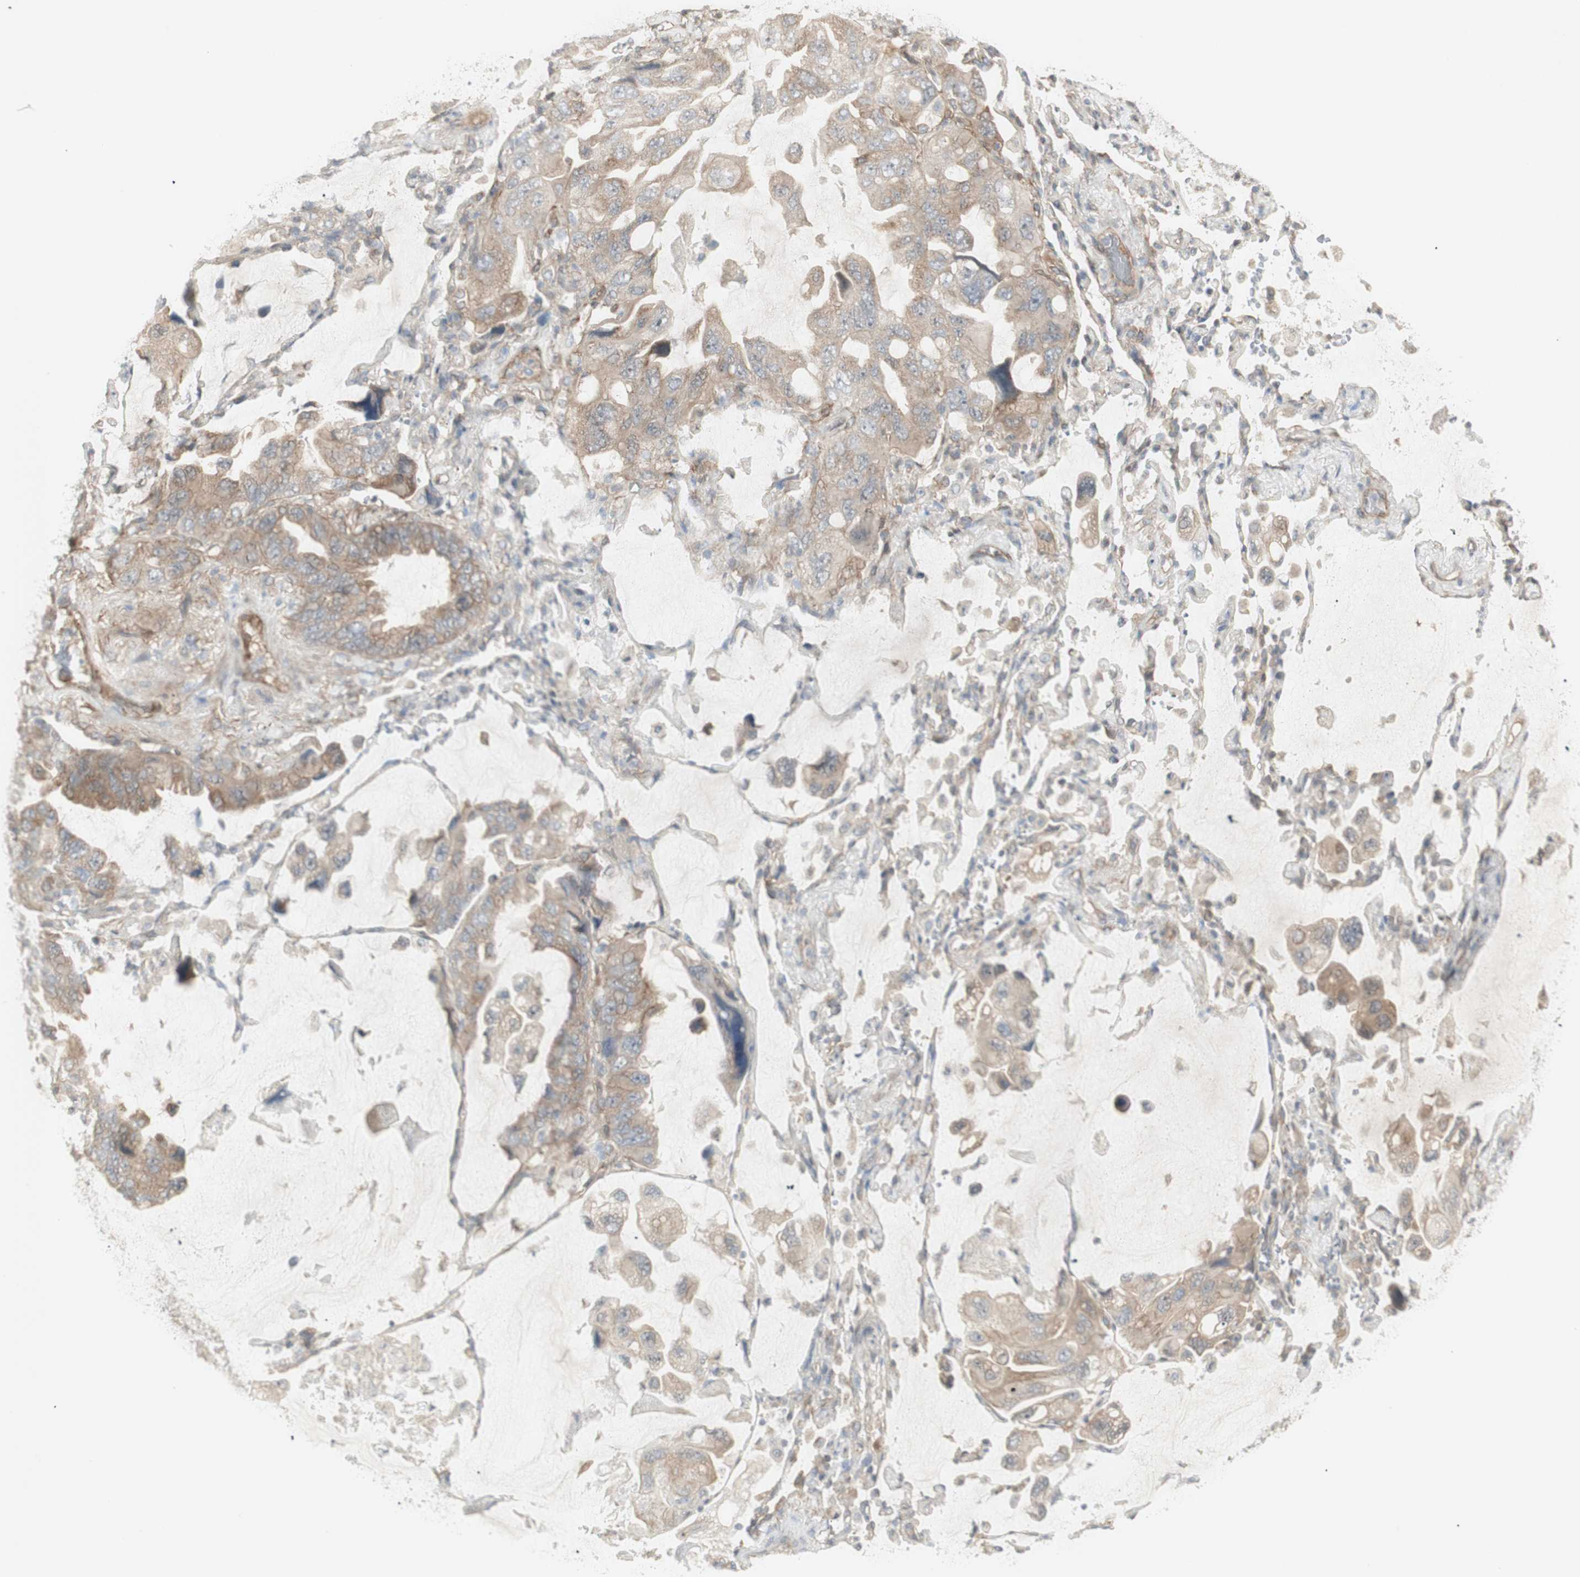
{"staining": {"intensity": "moderate", "quantity": ">75%", "location": "cytoplasmic/membranous"}, "tissue": "lung cancer", "cell_type": "Tumor cells", "image_type": "cancer", "snomed": [{"axis": "morphology", "description": "Squamous cell carcinoma, NOS"}, {"axis": "topography", "description": "Lung"}], "caption": "Lung cancer stained with immunohistochemistry (IHC) shows moderate cytoplasmic/membranous staining in about >75% of tumor cells. The staining was performed using DAB (3,3'-diaminobenzidine), with brown indicating positive protein expression. Nuclei are stained blue with hematoxylin.", "gene": "CNN3", "patient": {"sex": "female", "age": 73}}